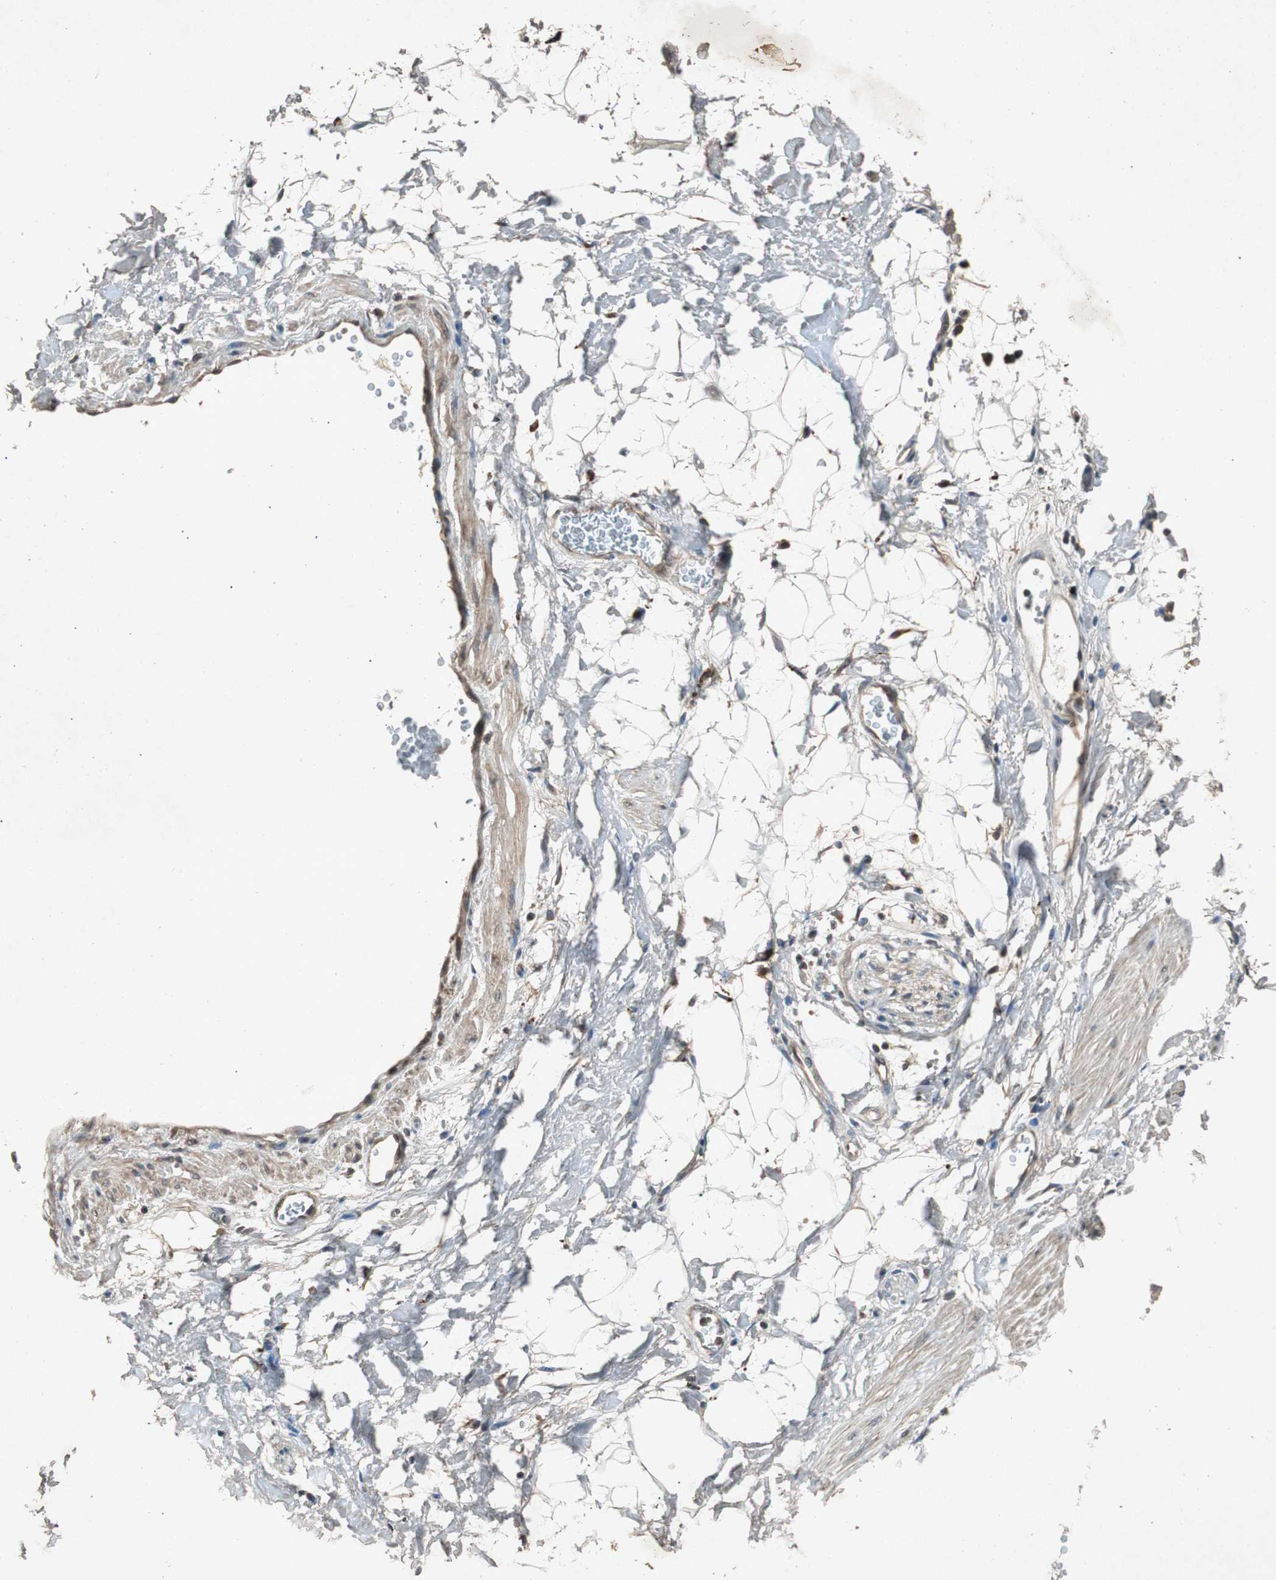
{"staining": {"intensity": "weak", "quantity": "<25%", "location": "cytoplasmic/membranous"}, "tissue": "adipose tissue", "cell_type": "Adipocytes", "image_type": "normal", "snomed": [{"axis": "morphology", "description": "Normal tissue, NOS"}, {"axis": "topography", "description": "Soft tissue"}], "caption": "DAB immunohistochemical staining of benign adipose tissue reveals no significant expression in adipocytes.", "gene": "SLIT2", "patient": {"sex": "male", "age": 72}}